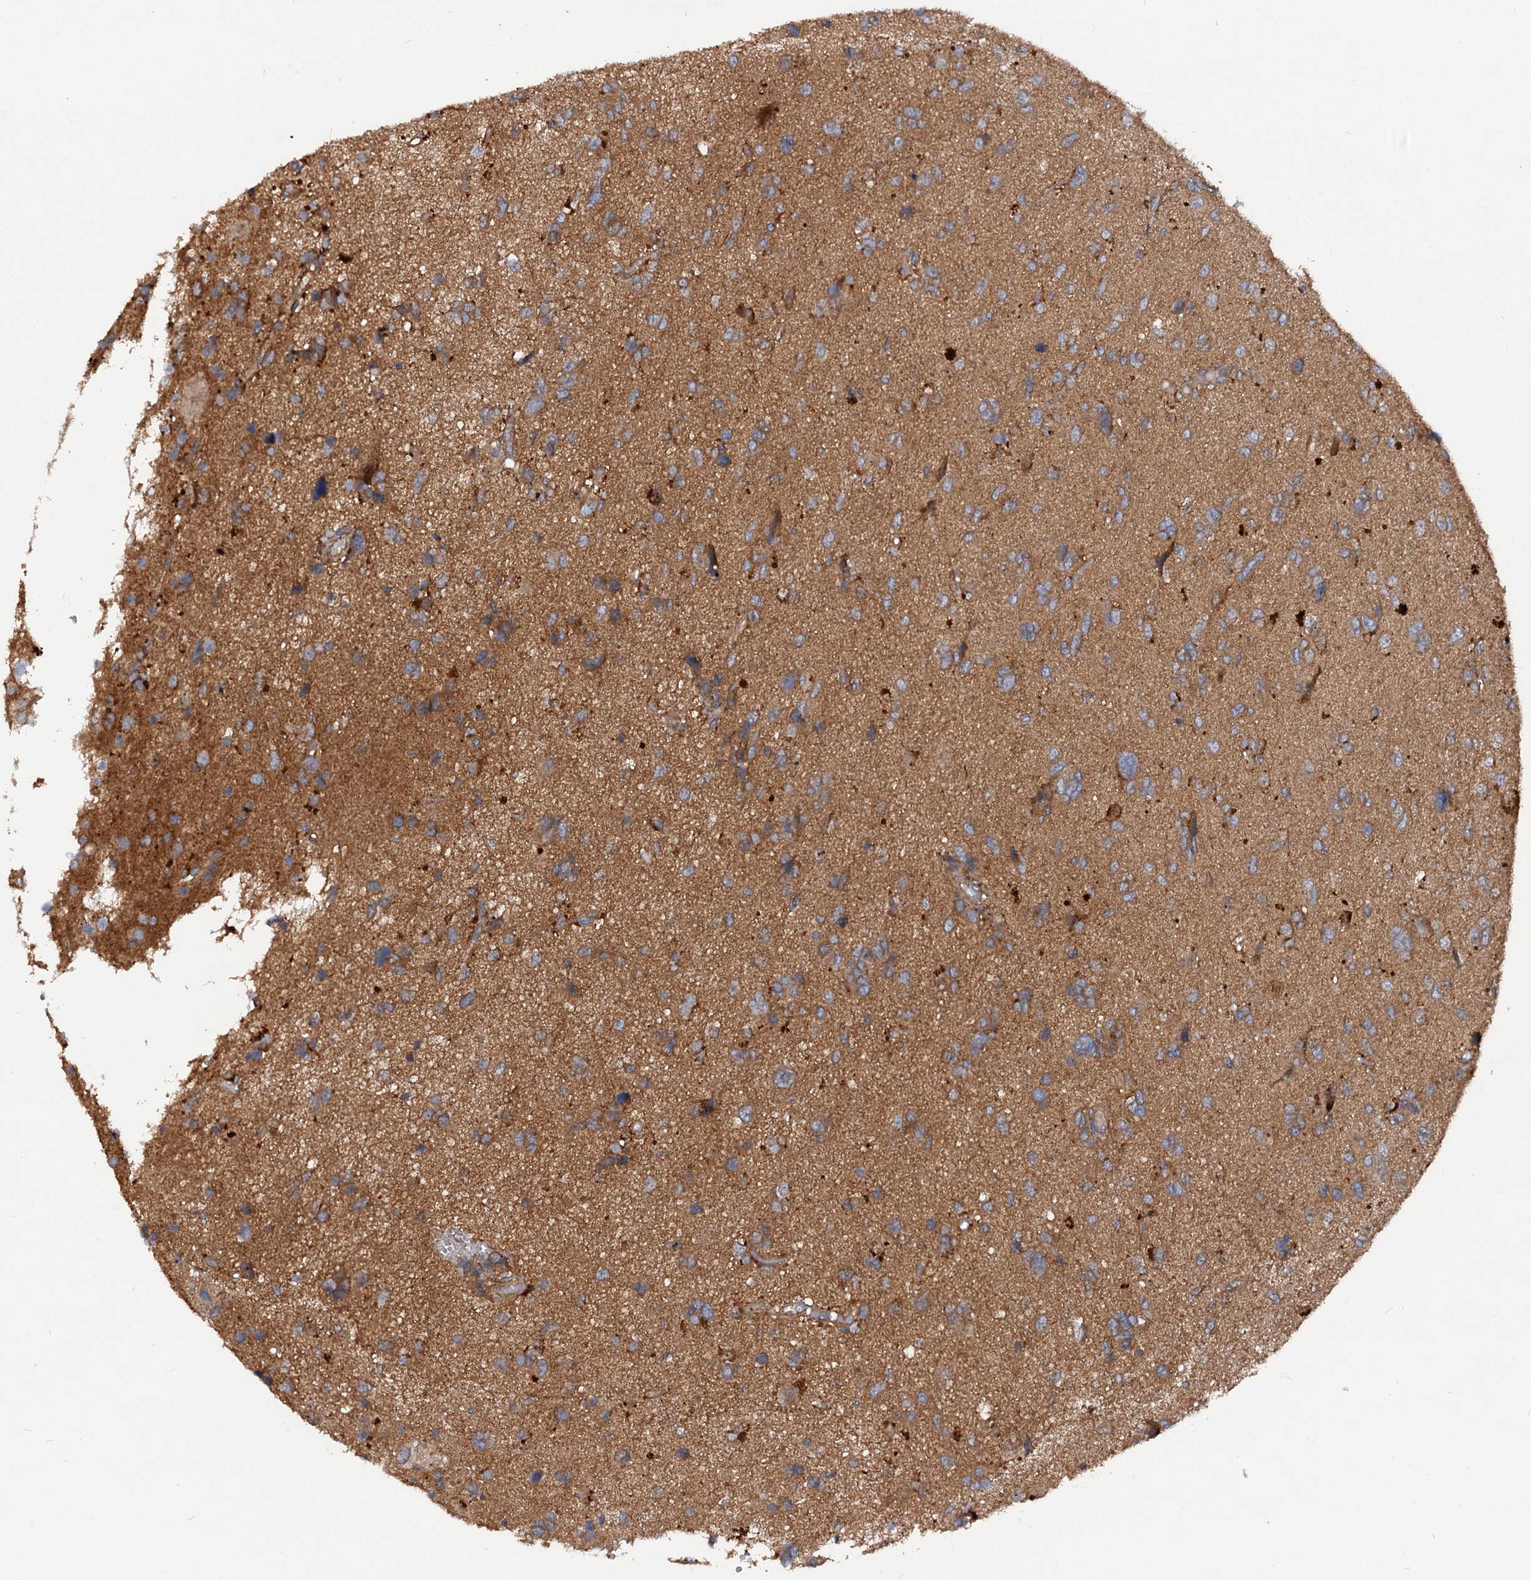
{"staining": {"intensity": "moderate", "quantity": "25%-75%", "location": "cytoplasmic/membranous"}, "tissue": "glioma", "cell_type": "Tumor cells", "image_type": "cancer", "snomed": [{"axis": "morphology", "description": "Glioma, malignant, High grade"}, {"axis": "topography", "description": "Brain"}], "caption": "Human glioma stained with a brown dye demonstrates moderate cytoplasmic/membranous positive positivity in about 25%-75% of tumor cells.", "gene": "VPS29", "patient": {"sex": "female", "age": 59}}